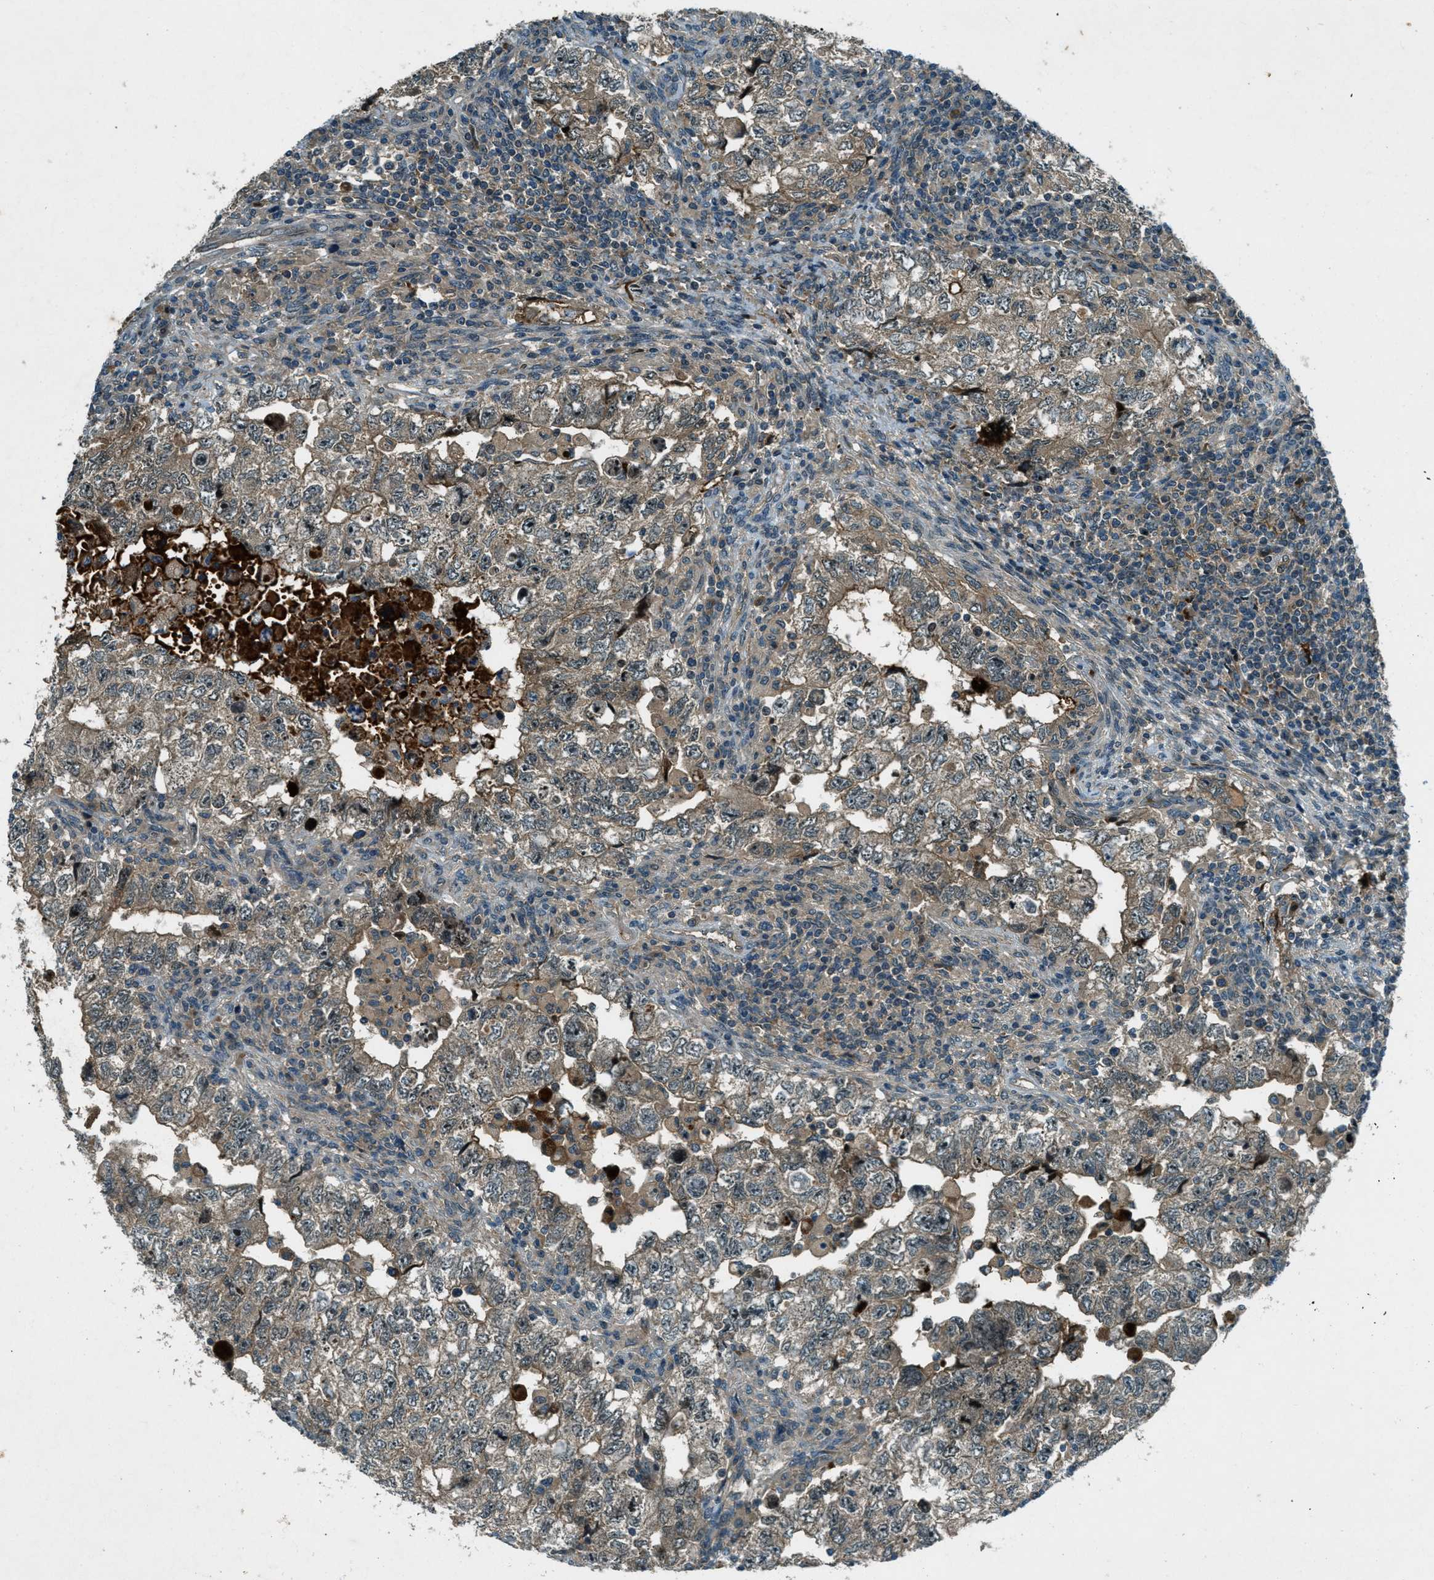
{"staining": {"intensity": "weak", "quantity": "25%-75%", "location": "cytoplasmic/membranous"}, "tissue": "testis cancer", "cell_type": "Tumor cells", "image_type": "cancer", "snomed": [{"axis": "morphology", "description": "Carcinoma, Embryonal, NOS"}, {"axis": "topography", "description": "Testis"}], "caption": "A photomicrograph of human testis cancer stained for a protein reveals weak cytoplasmic/membranous brown staining in tumor cells. Immunohistochemistry stains the protein of interest in brown and the nuclei are stained blue.", "gene": "STK11", "patient": {"sex": "male", "age": 36}}